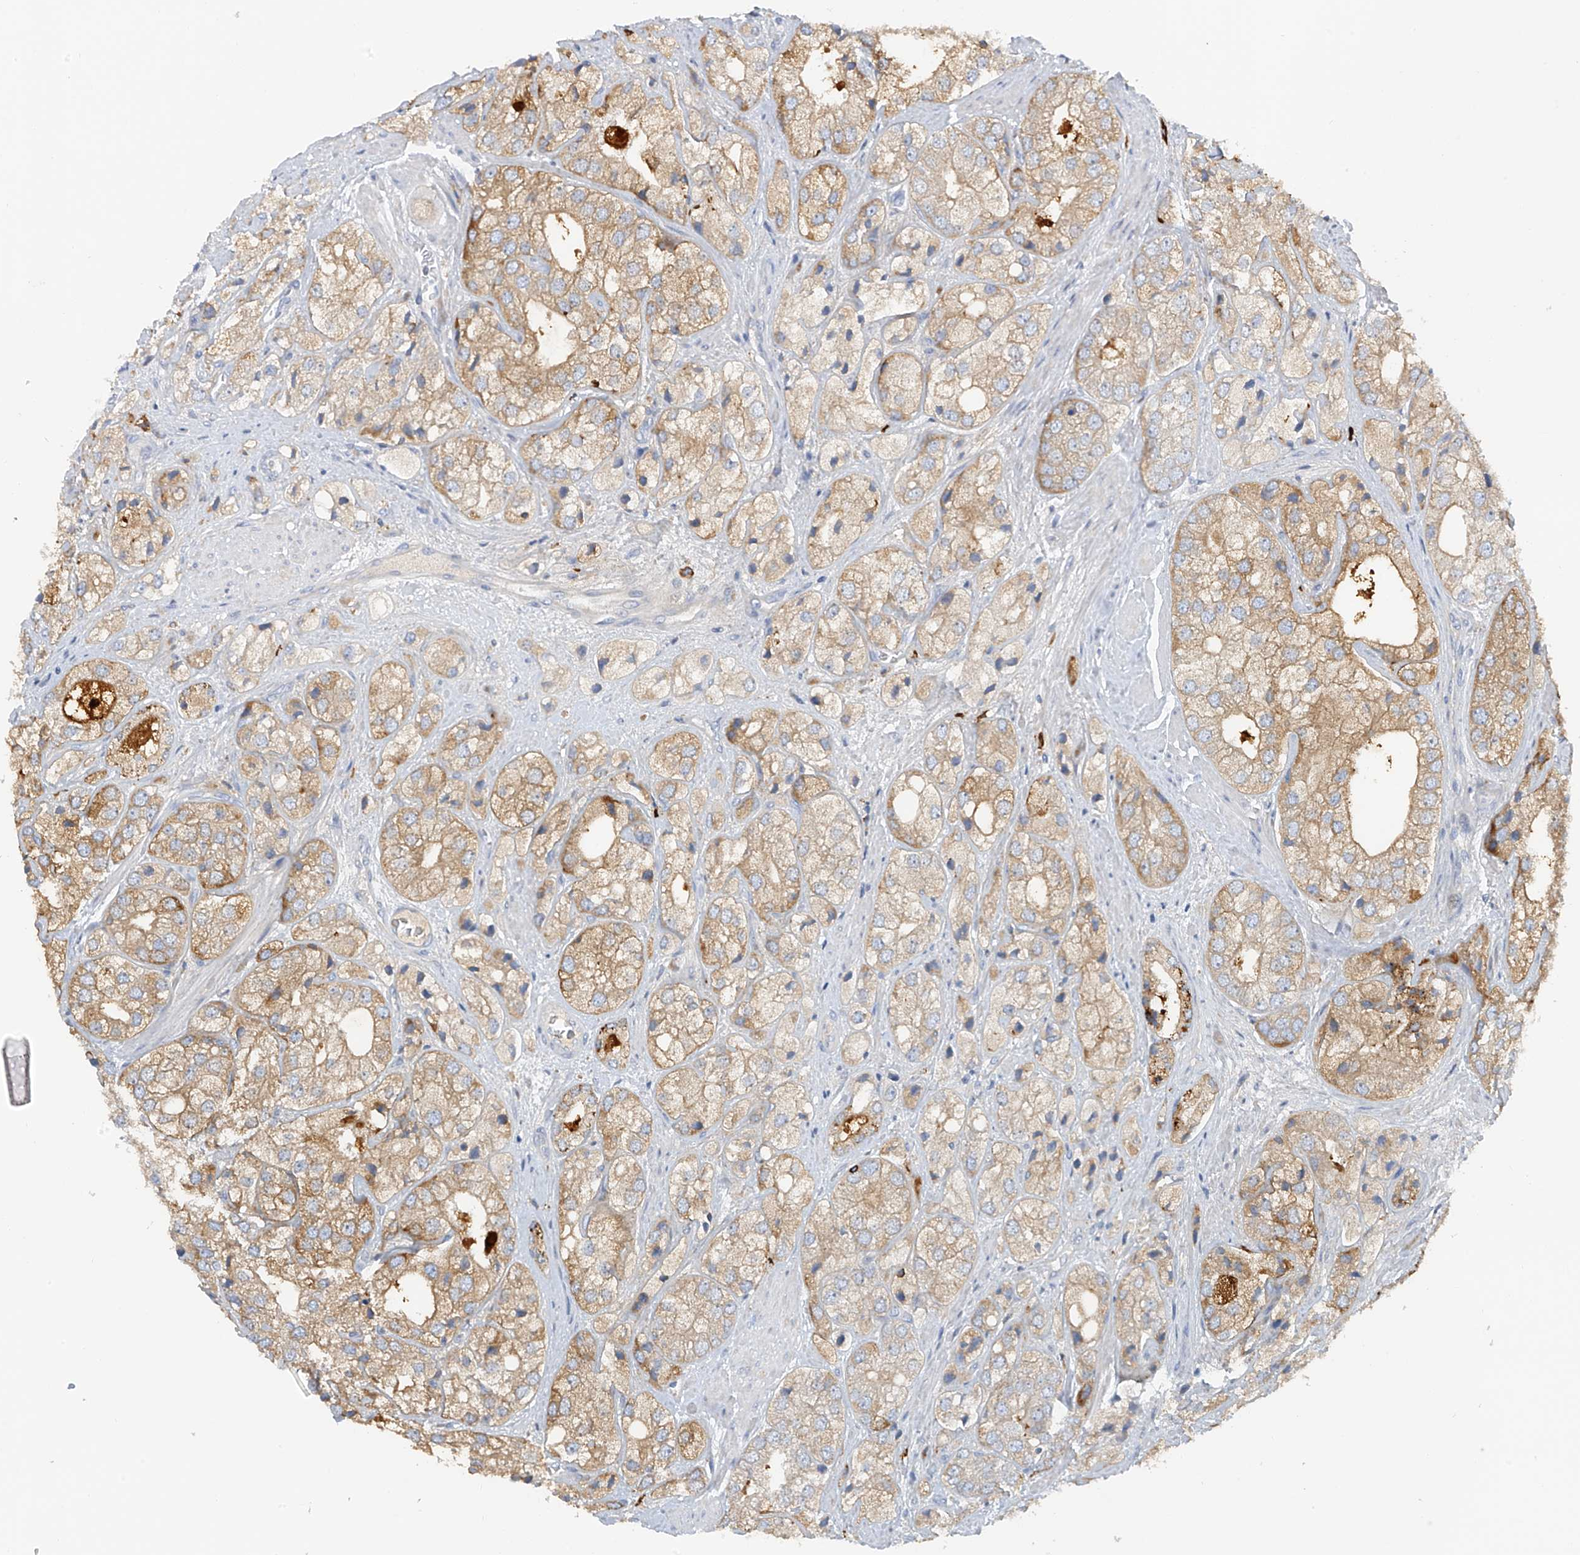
{"staining": {"intensity": "moderate", "quantity": "25%-75%", "location": "cytoplasmic/membranous"}, "tissue": "prostate cancer", "cell_type": "Tumor cells", "image_type": "cancer", "snomed": [{"axis": "morphology", "description": "Adenocarcinoma, High grade"}, {"axis": "topography", "description": "Prostate"}], "caption": "This is a micrograph of immunohistochemistry (IHC) staining of prostate cancer (adenocarcinoma (high-grade)), which shows moderate expression in the cytoplasmic/membranous of tumor cells.", "gene": "POMGNT2", "patient": {"sex": "male", "age": 50}}